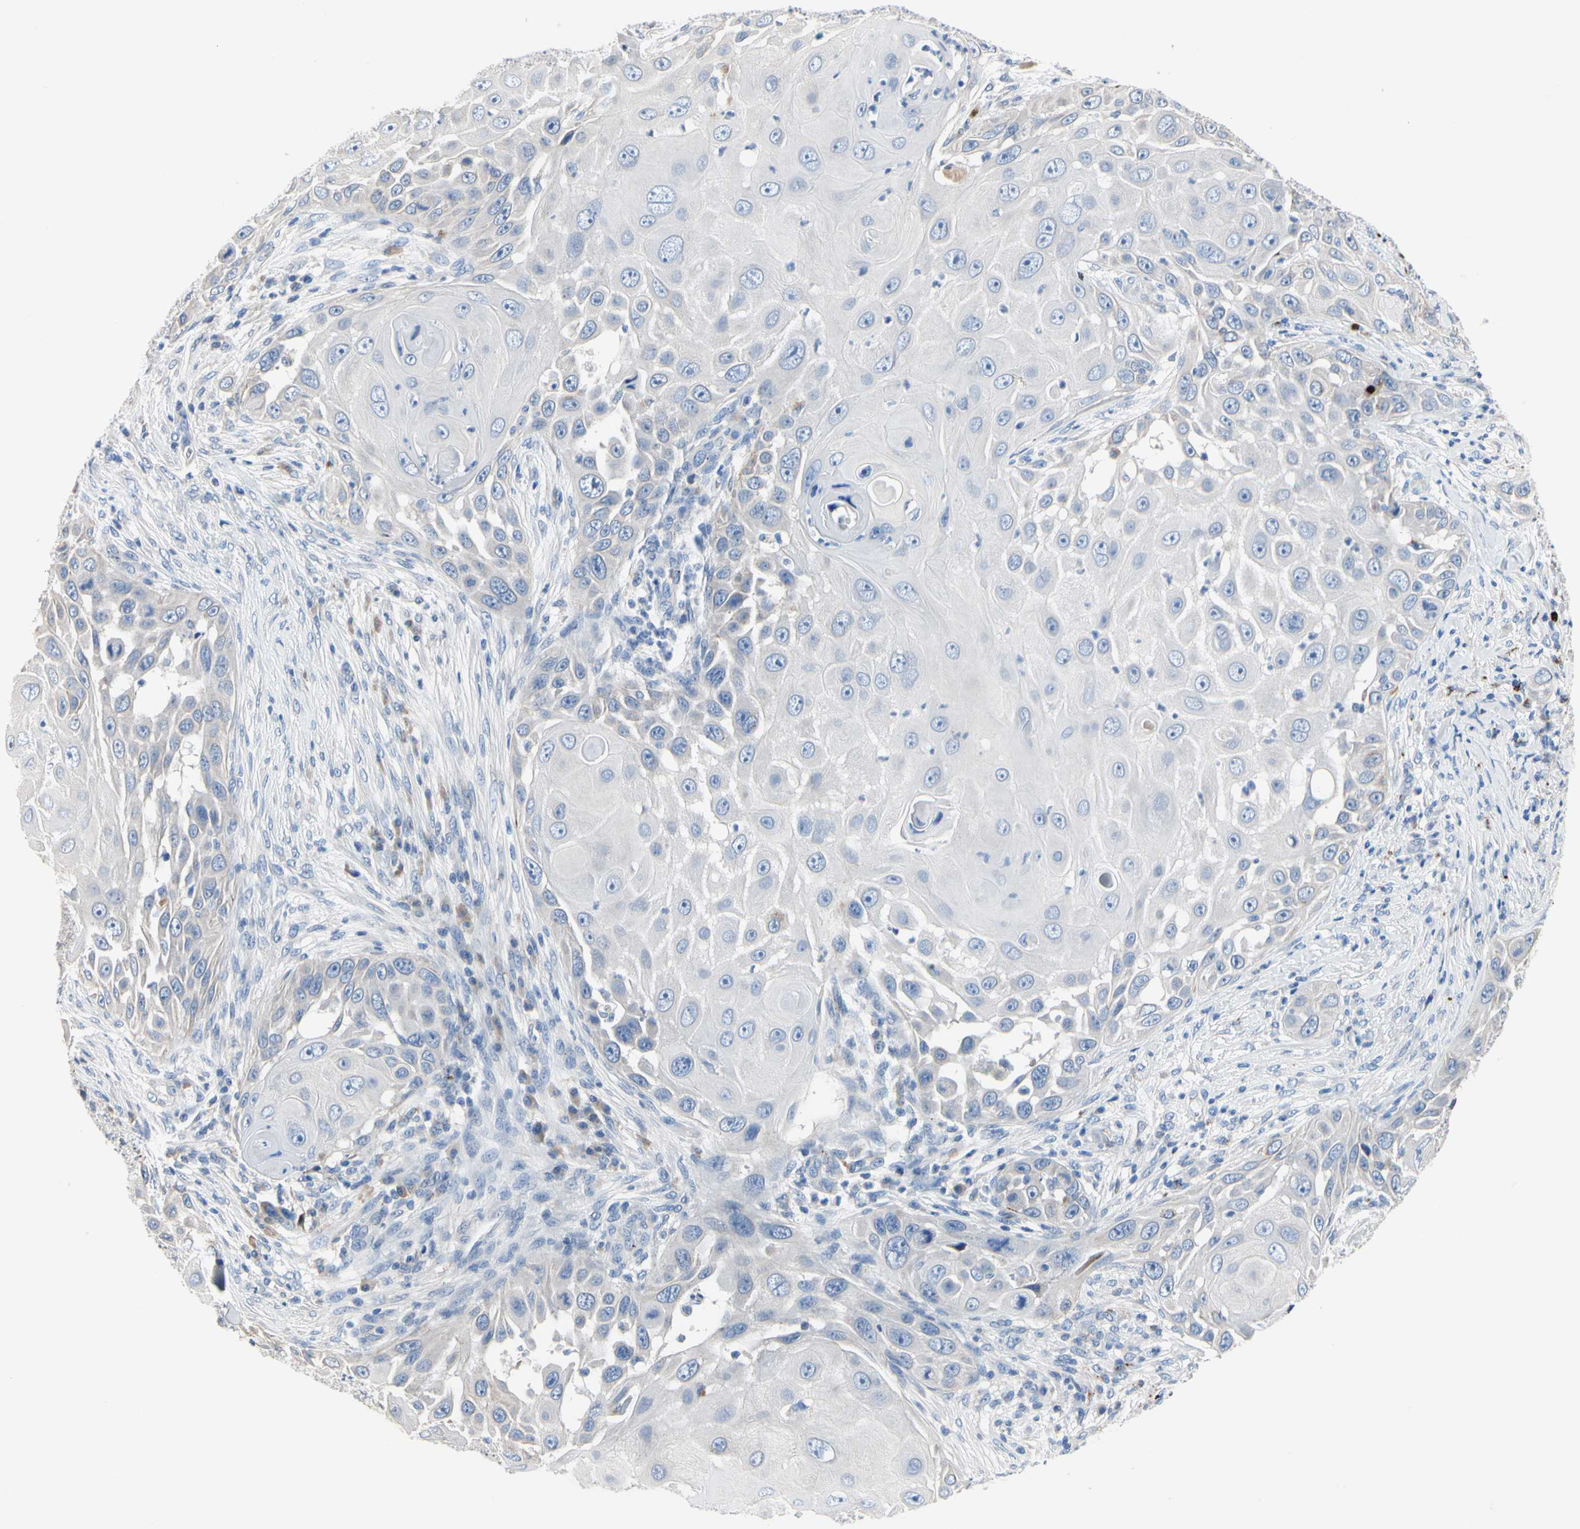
{"staining": {"intensity": "weak", "quantity": "<25%", "location": "cytoplasmic/membranous"}, "tissue": "skin cancer", "cell_type": "Tumor cells", "image_type": "cancer", "snomed": [{"axis": "morphology", "description": "Squamous cell carcinoma, NOS"}, {"axis": "topography", "description": "Skin"}], "caption": "There is no significant positivity in tumor cells of squamous cell carcinoma (skin).", "gene": "RETSAT", "patient": {"sex": "female", "age": 44}}